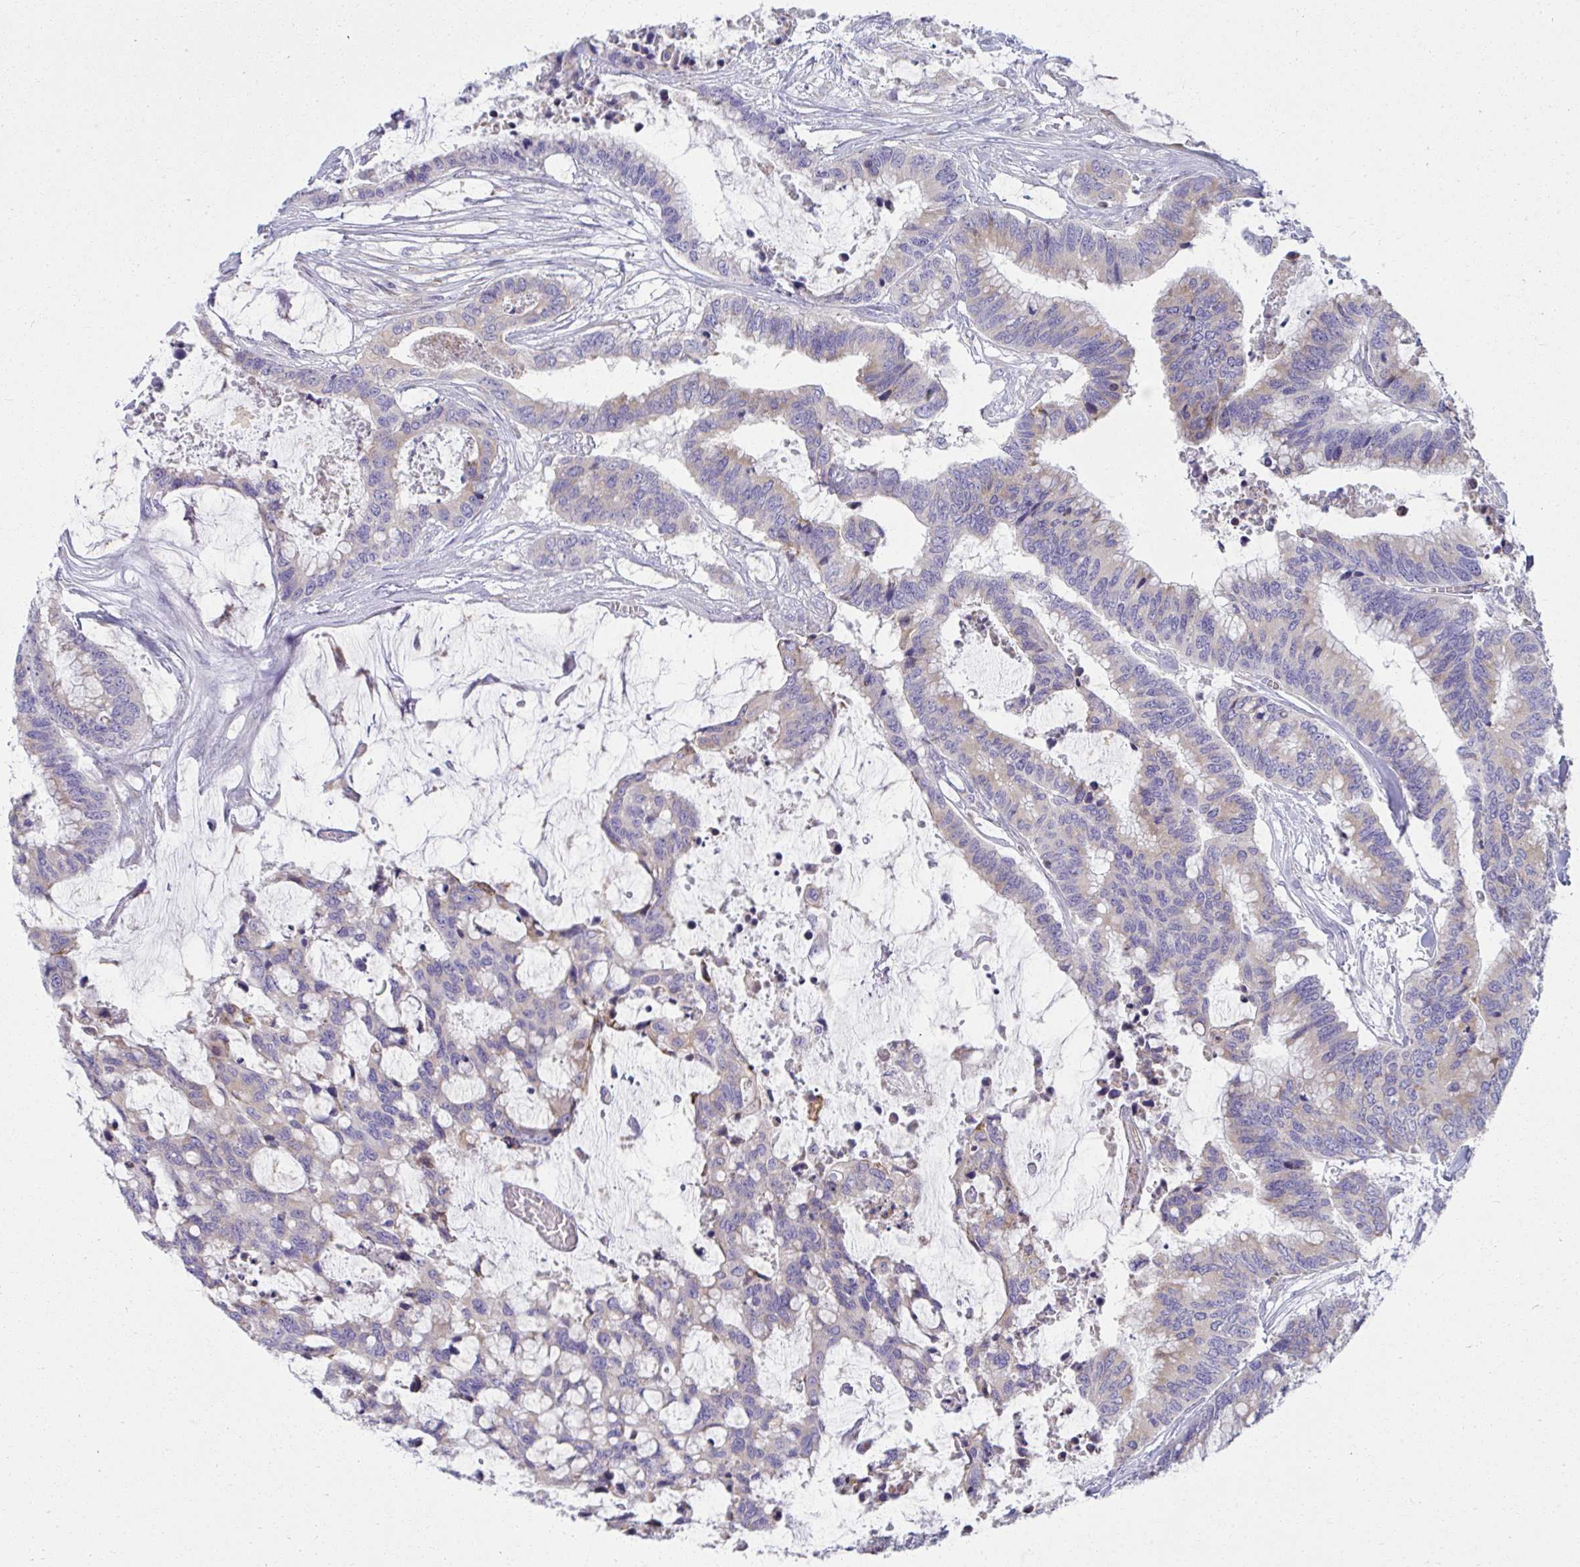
{"staining": {"intensity": "weak", "quantity": "<25%", "location": "cytoplasmic/membranous"}, "tissue": "colorectal cancer", "cell_type": "Tumor cells", "image_type": "cancer", "snomed": [{"axis": "morphology", "description": "Adenocarcinoma, NOS"}, {"axis": "topography", "description": "Rectum"}], "caption": "This photomicrograph is of colorectal cancer (adenocarcinoma) stained with immunohistochemistry to label a protein in brown with the nuclei are counter-stained blue. There is no expression in tumor cells.", "gene": "FASLG", "patient": {"sex": "female", "age": 59}}